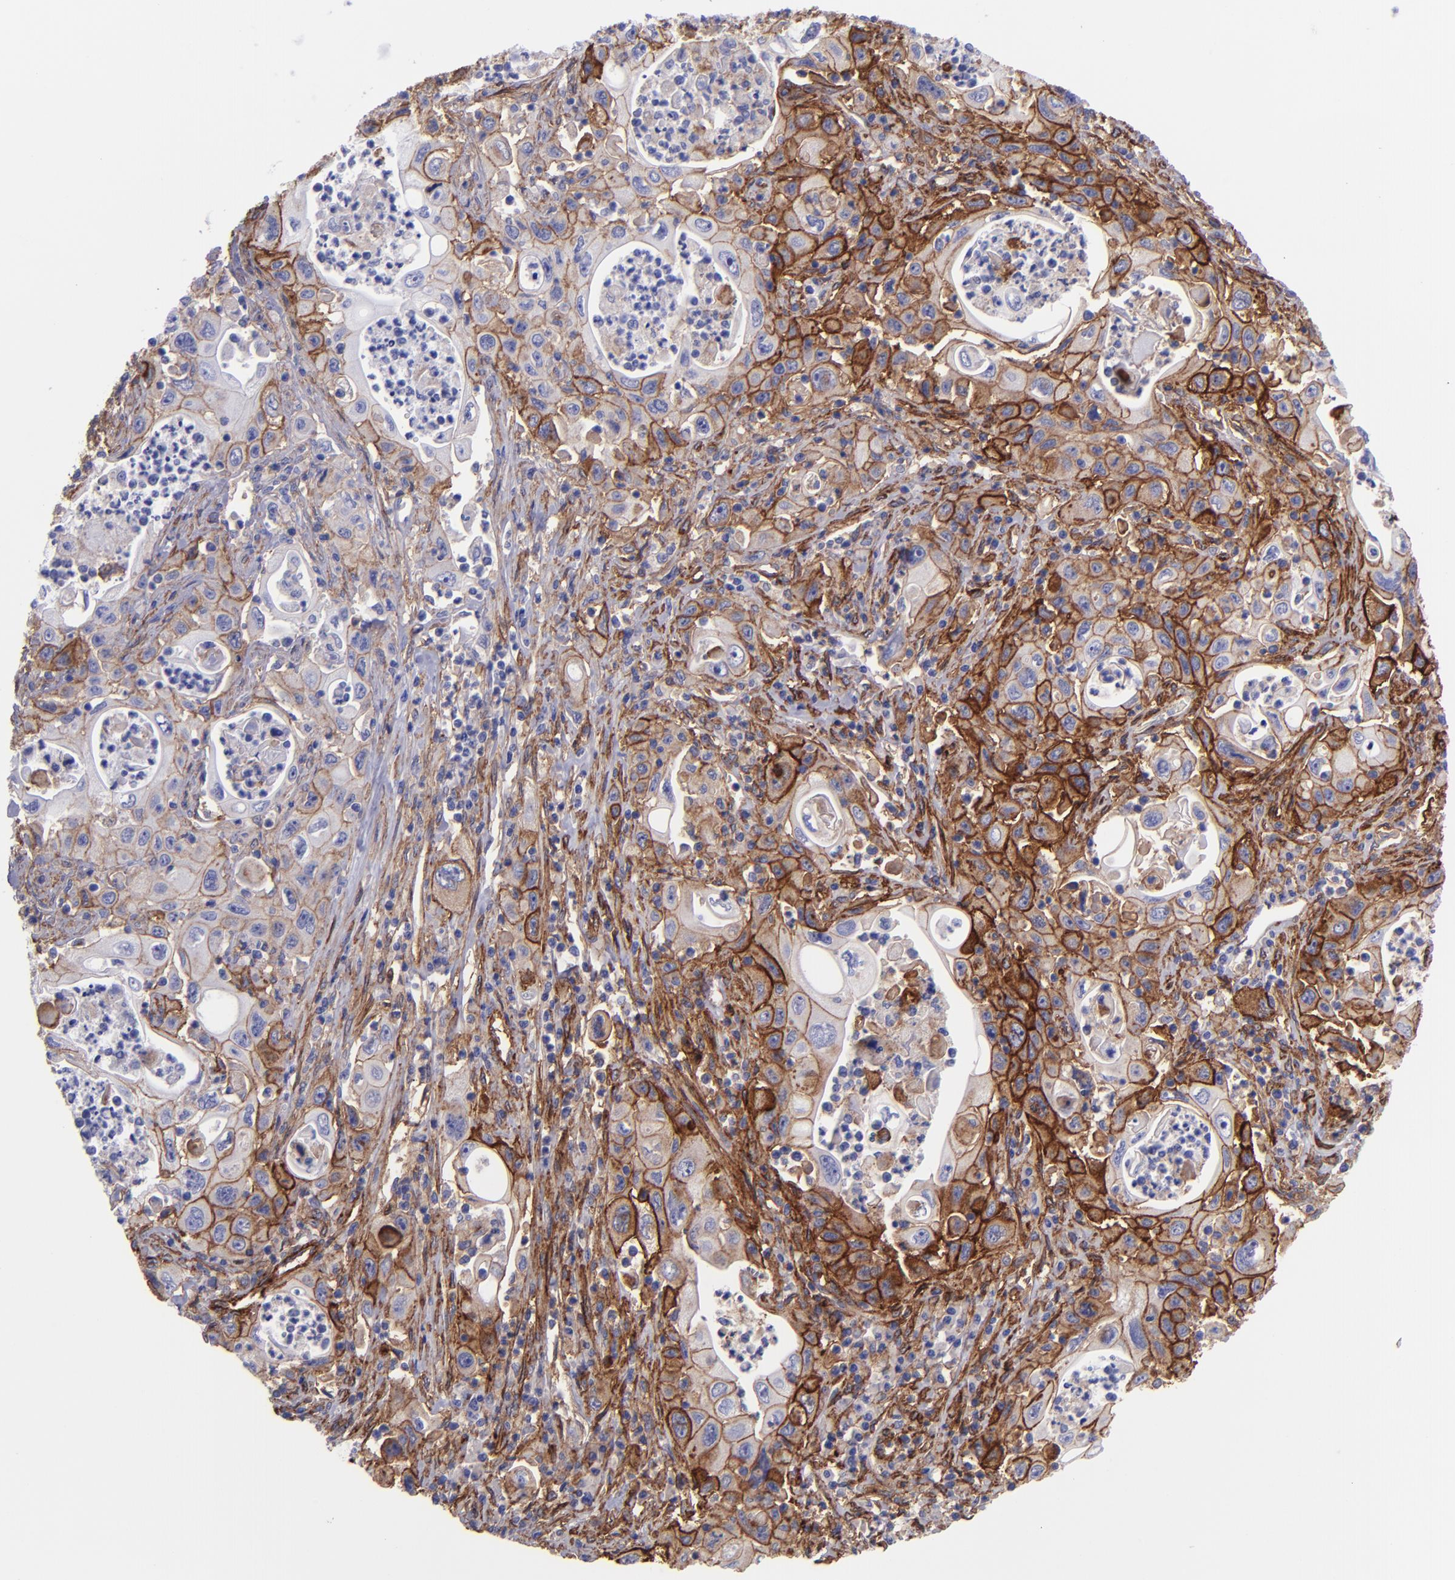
{"staining": {"intensity": "moderate", "quantity": "25%-75%", "location": "cytoplasmic/membranous"}, "tissue": "pancreatic cancer", "cell_type": "Tumor cells", "image_type": "cancer", "snomed": [{"axis": "morphology", "description": "Adenocarcinoma, NOS"}, {"axis": "topography", "description": "Pancreas"}], "caption": "This micrograph demonstrates immunohistochemistry staining of human pancreatic cancer, with medium moderate cytoplasmic/membranous positivity in about 25%-75% of tumor cells.", "gene": "ITGAV", "patient": {"sex": "male", "age": 70}}